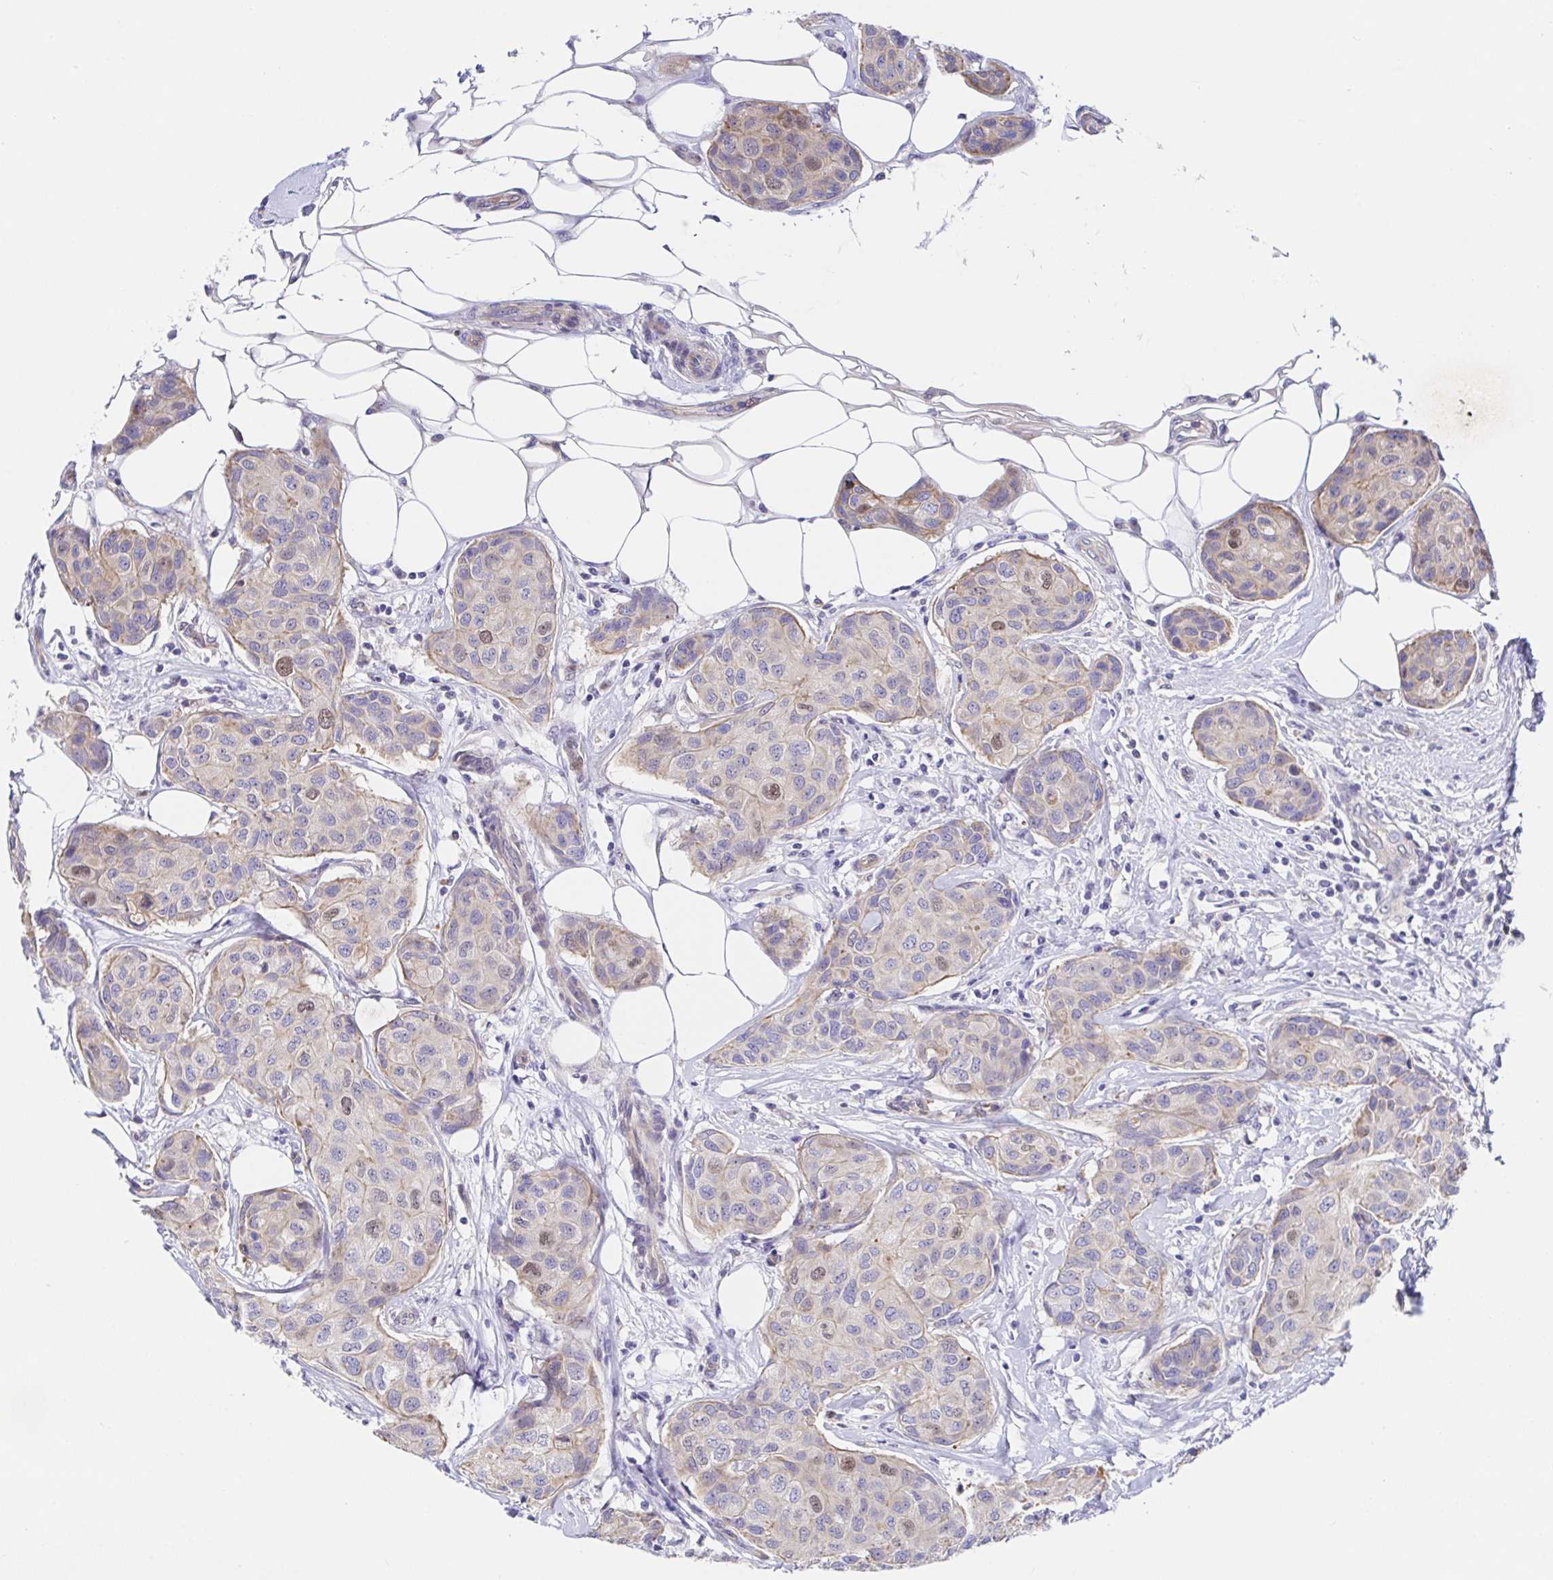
{"staining": {"intensity": "weak", "quantity": "<25%", "location": "nuclear"}, "tissue": "breast cancer", "cell_type": "Tumor cells", "image_type": "cancer", "snomed": [{"axis": "morphology", "description": "Duct carcinoma"}, {"axis": "topography", "description": "Breast"}, {"axis": "topography", "description": "Lymph node"}], "caption": "IHC of human breast cancer shows no positivity in tumor cells.", "gene": "TIMELESS", "patient": {"sex": "female", "age": 80}}